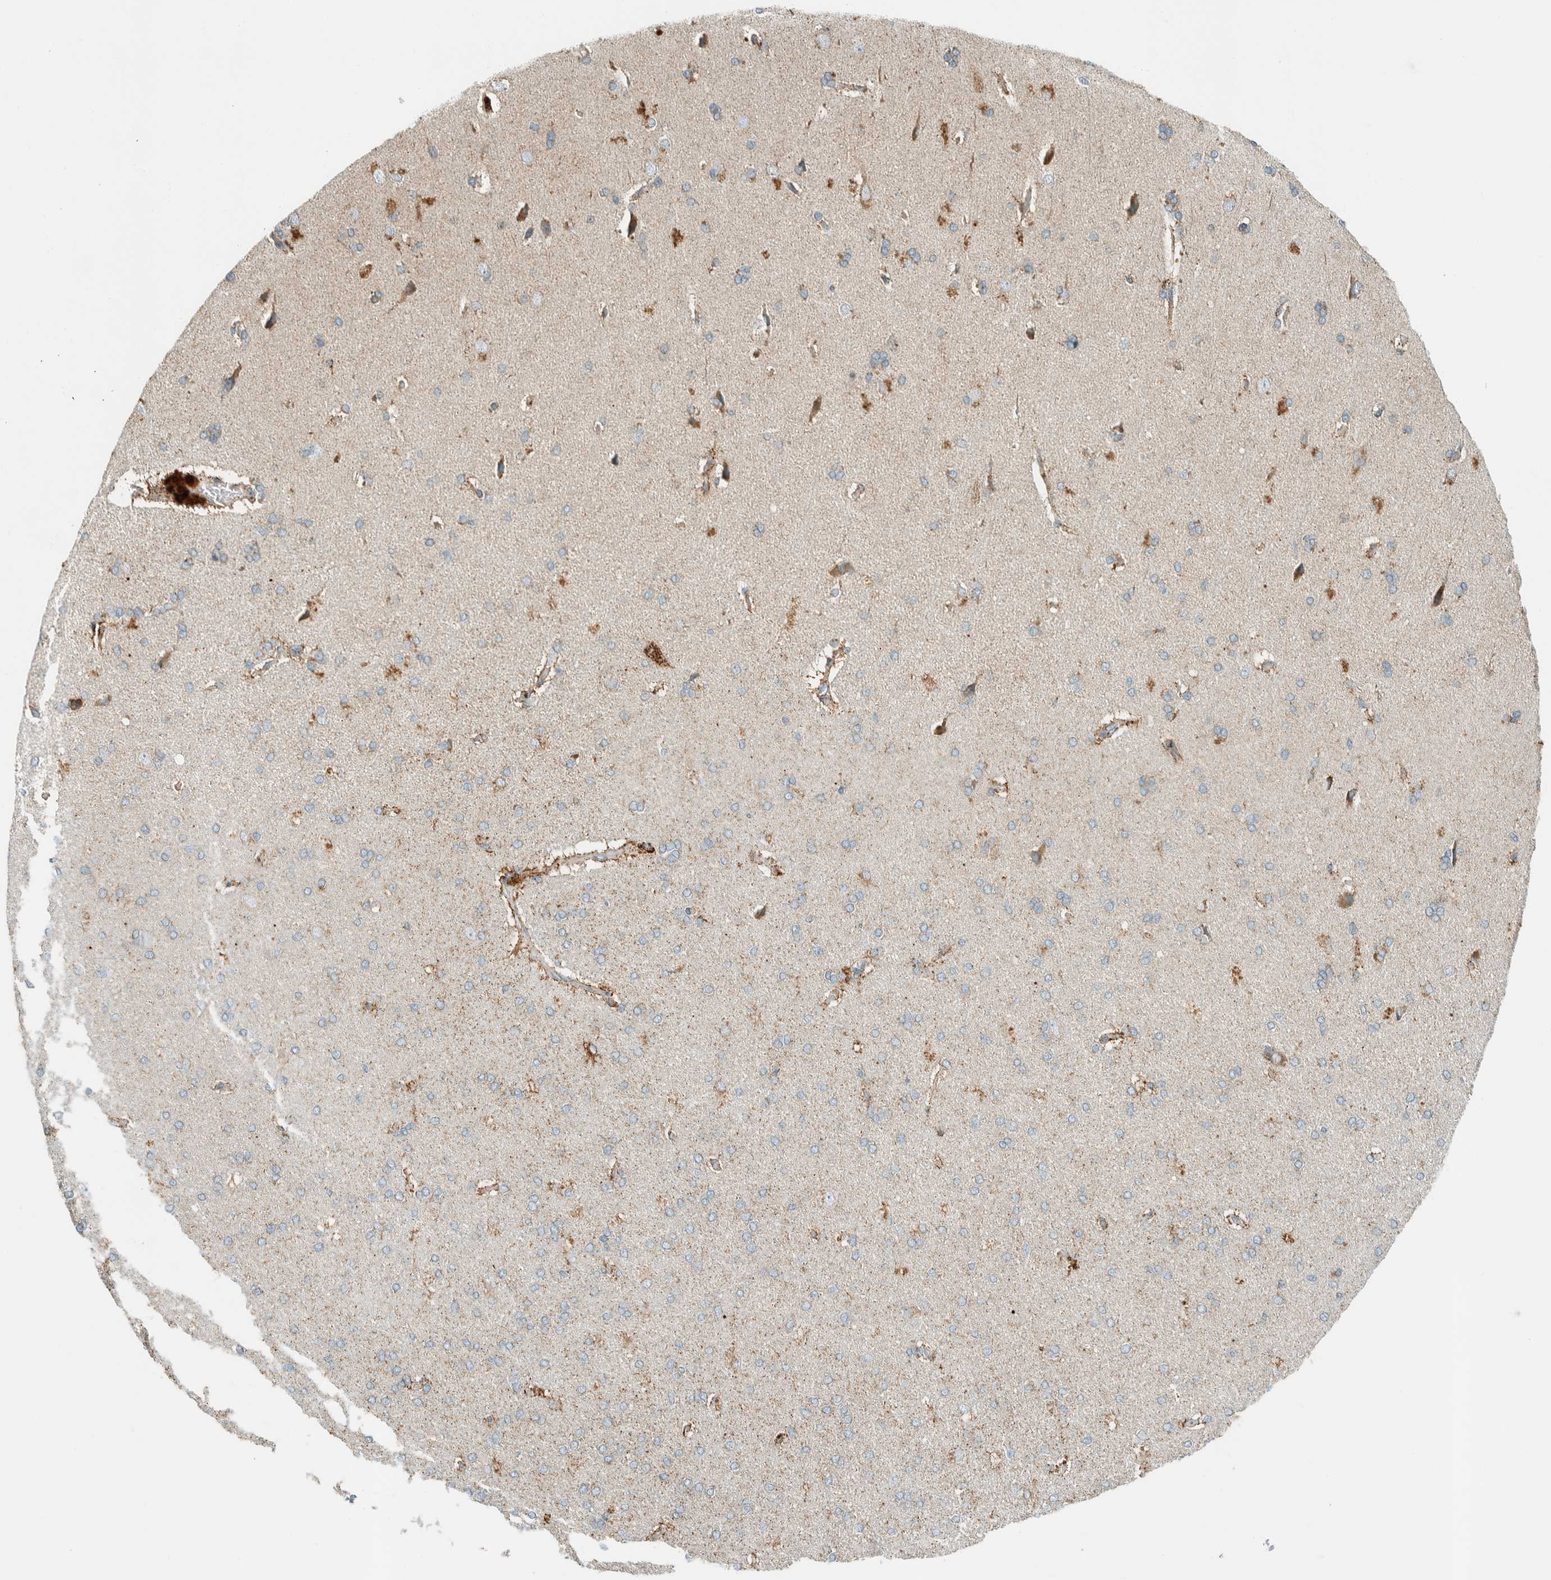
{"staining": {"intensity": "moderate", "quantity": ">75%", "location": "cytoplasmic/membranous"}, "tissue": "cerebral cortex", "cell_type": "Endothelial cells", "image_type": "normal", "snomed": [{"axis": "morphology", "description": "Normal tissue, NOS"}, {"axis": "topography", "description": "Cerebral cortex"}], "caption": "IHC (DAB (3,3'-diaminobenzidine)) staining of benign human cerebral cortex shows moderate cytoplasmic/membranous protein expression in about >75% of endothelial cells. (IHC, brightfield microscopy, high magnification).", "gene": "SPAG5", "patient": {"sex": "male", "age": 62}}